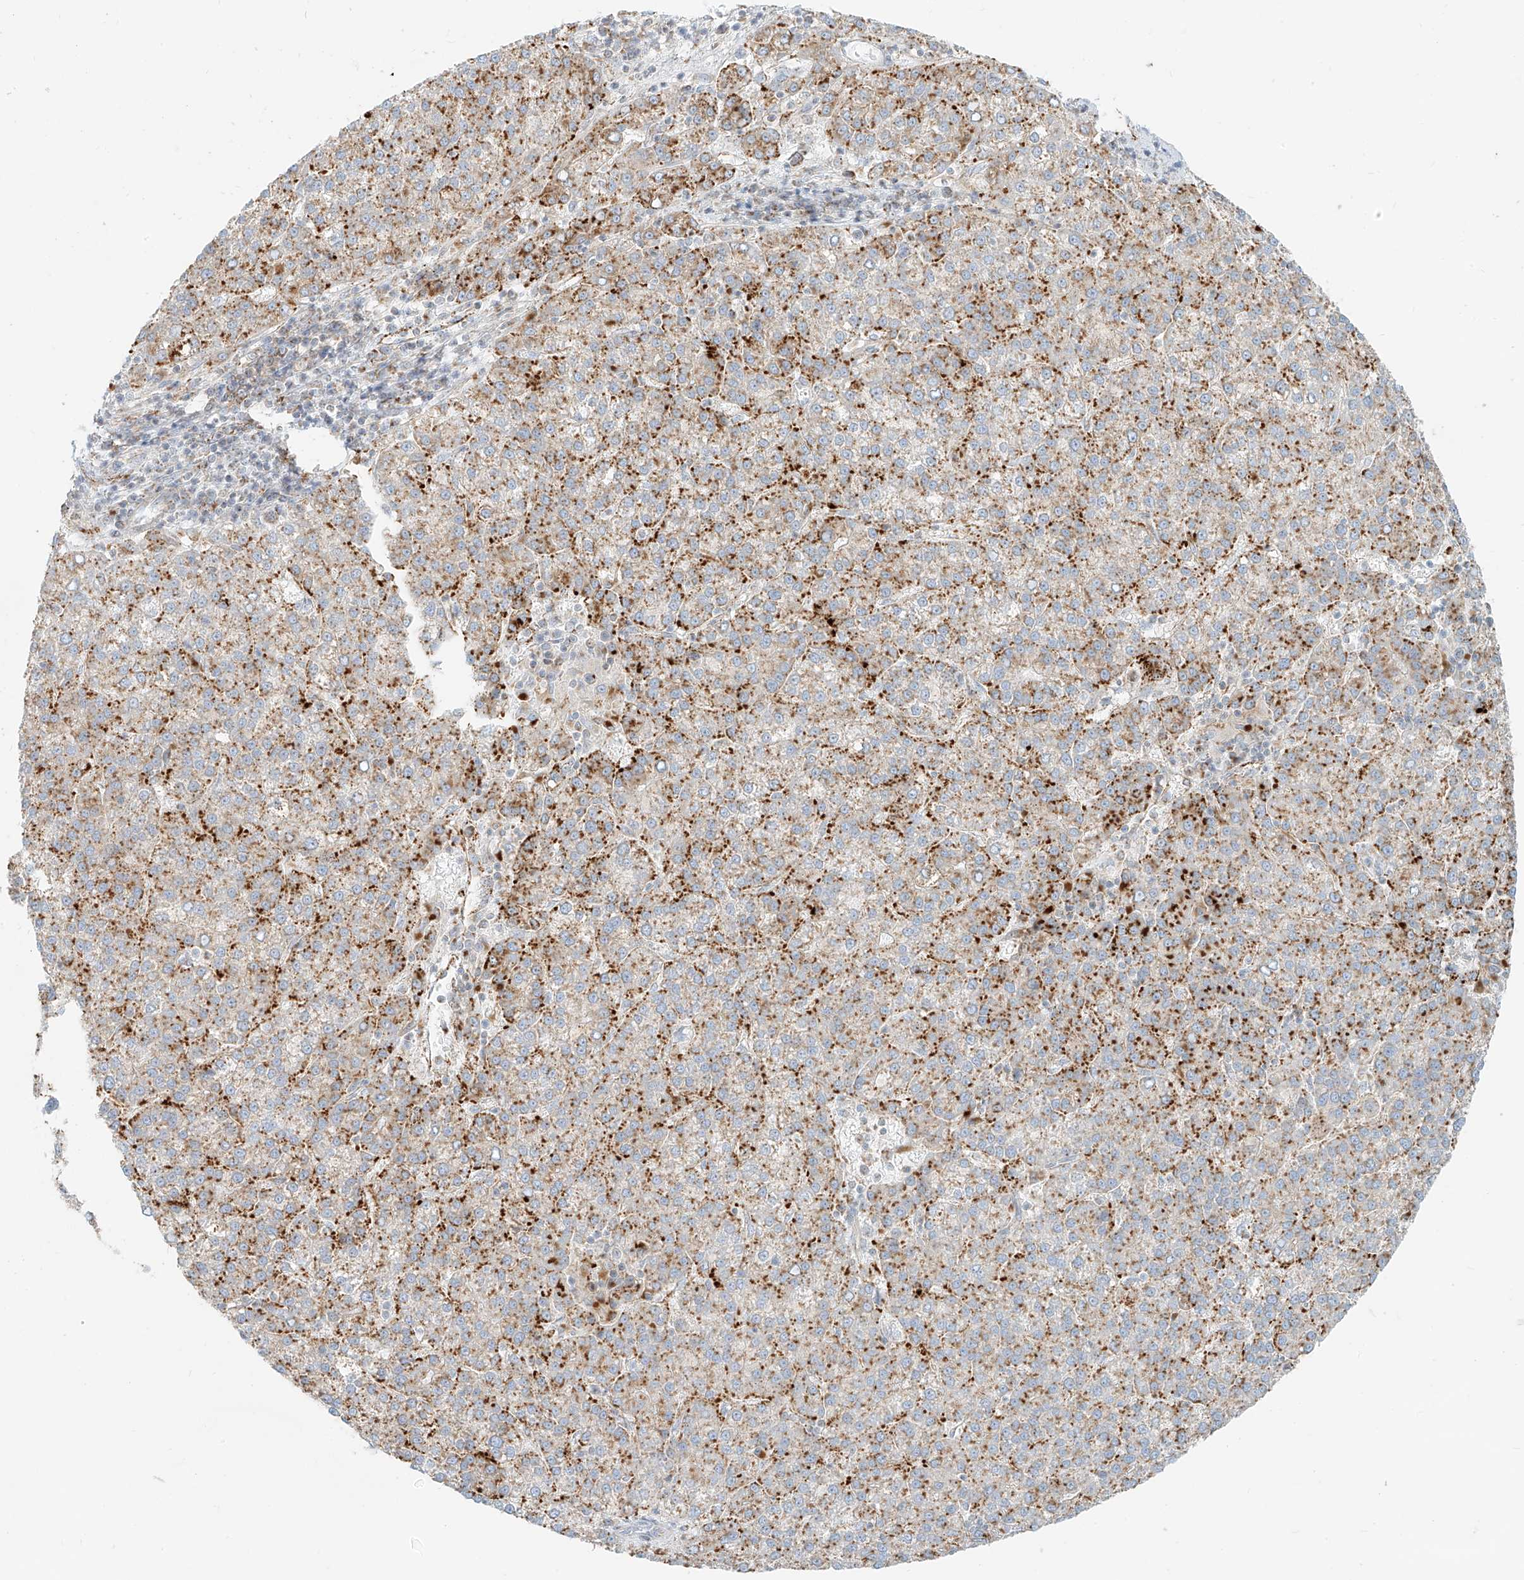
{"staining": {"intensity": "moderate", "quantity": ">75%", "location": "cytoplasmic/membranous"}, "tissue": "liver cancer", "cell_type": "Tumor cells", "image_type": "cancer", "snomed": [{"axis": "morphology", "description": "Carcinoma, Hepatocellular, NOS"}, {"axis": "topography", "description": "Liver"}], "caption": "This histopathology image displays IHC staining of liver cancer (hepatocellular carcinoma), with medium moderate cytoplasmic/membranous expression in approximately >75% of tumor cells.", "gene": "SLC35F6", "patient": {"sex": "female", "age": 58}}